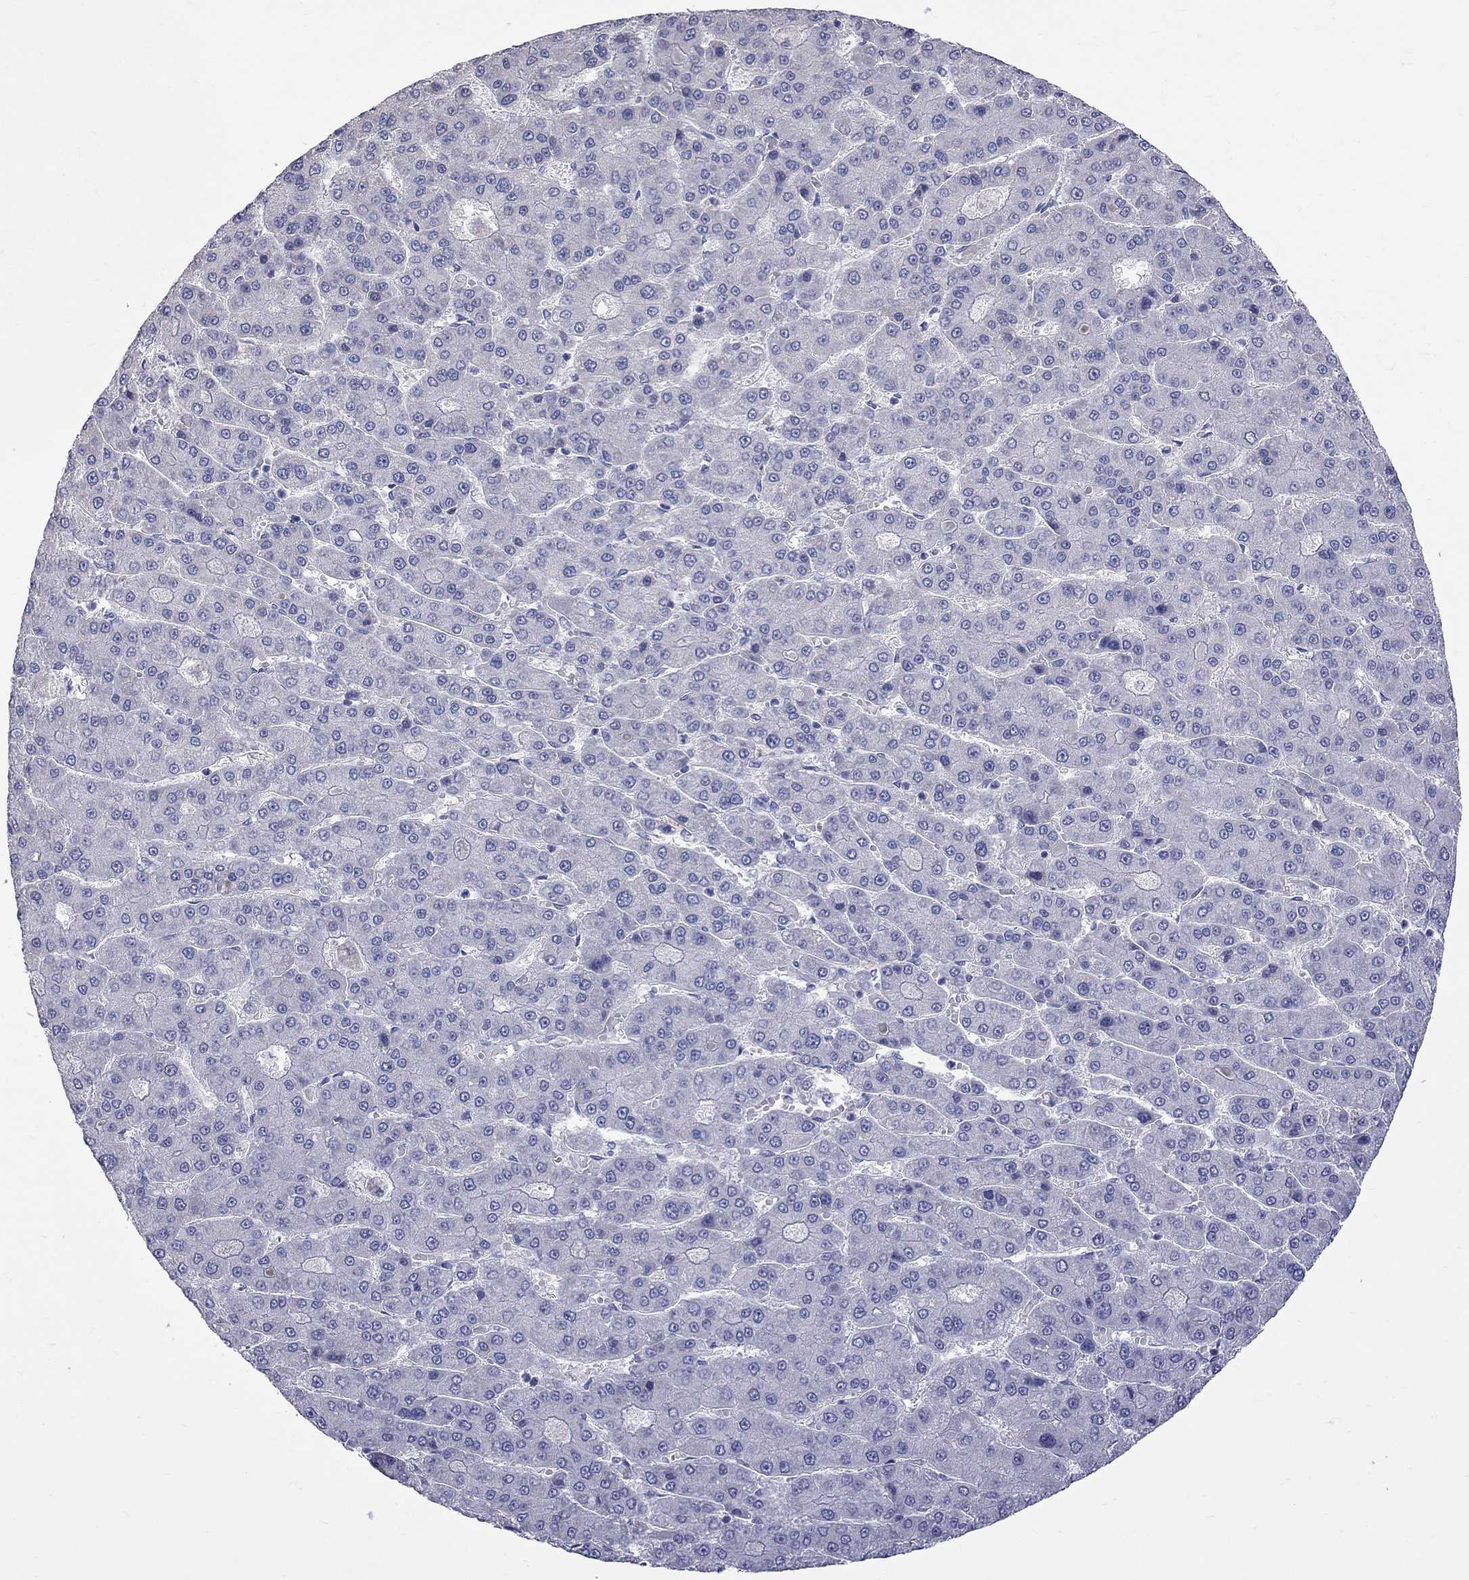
{"staining": {"intensity": "negative", "quantity": "none", "location": "none"}, "tissue": "liver cancer", "cell_type": "Tumor cells", "image_type": "cancer", "snomed": [{"axis": "morphology", "description": "Carcinoma, Hepatocellular, NOS"}, {"axis": "topography", "description": "Liver"}], "caption": "IHC image of neoplastic tissue: liver hepatocellular carcinoma stained with DAB (3,3'-diaminobenzidine) demonstrates no significant protein expression in tumor cells.", "gene": "KCND2", "patient": {"sex": "male", "age": 70}}